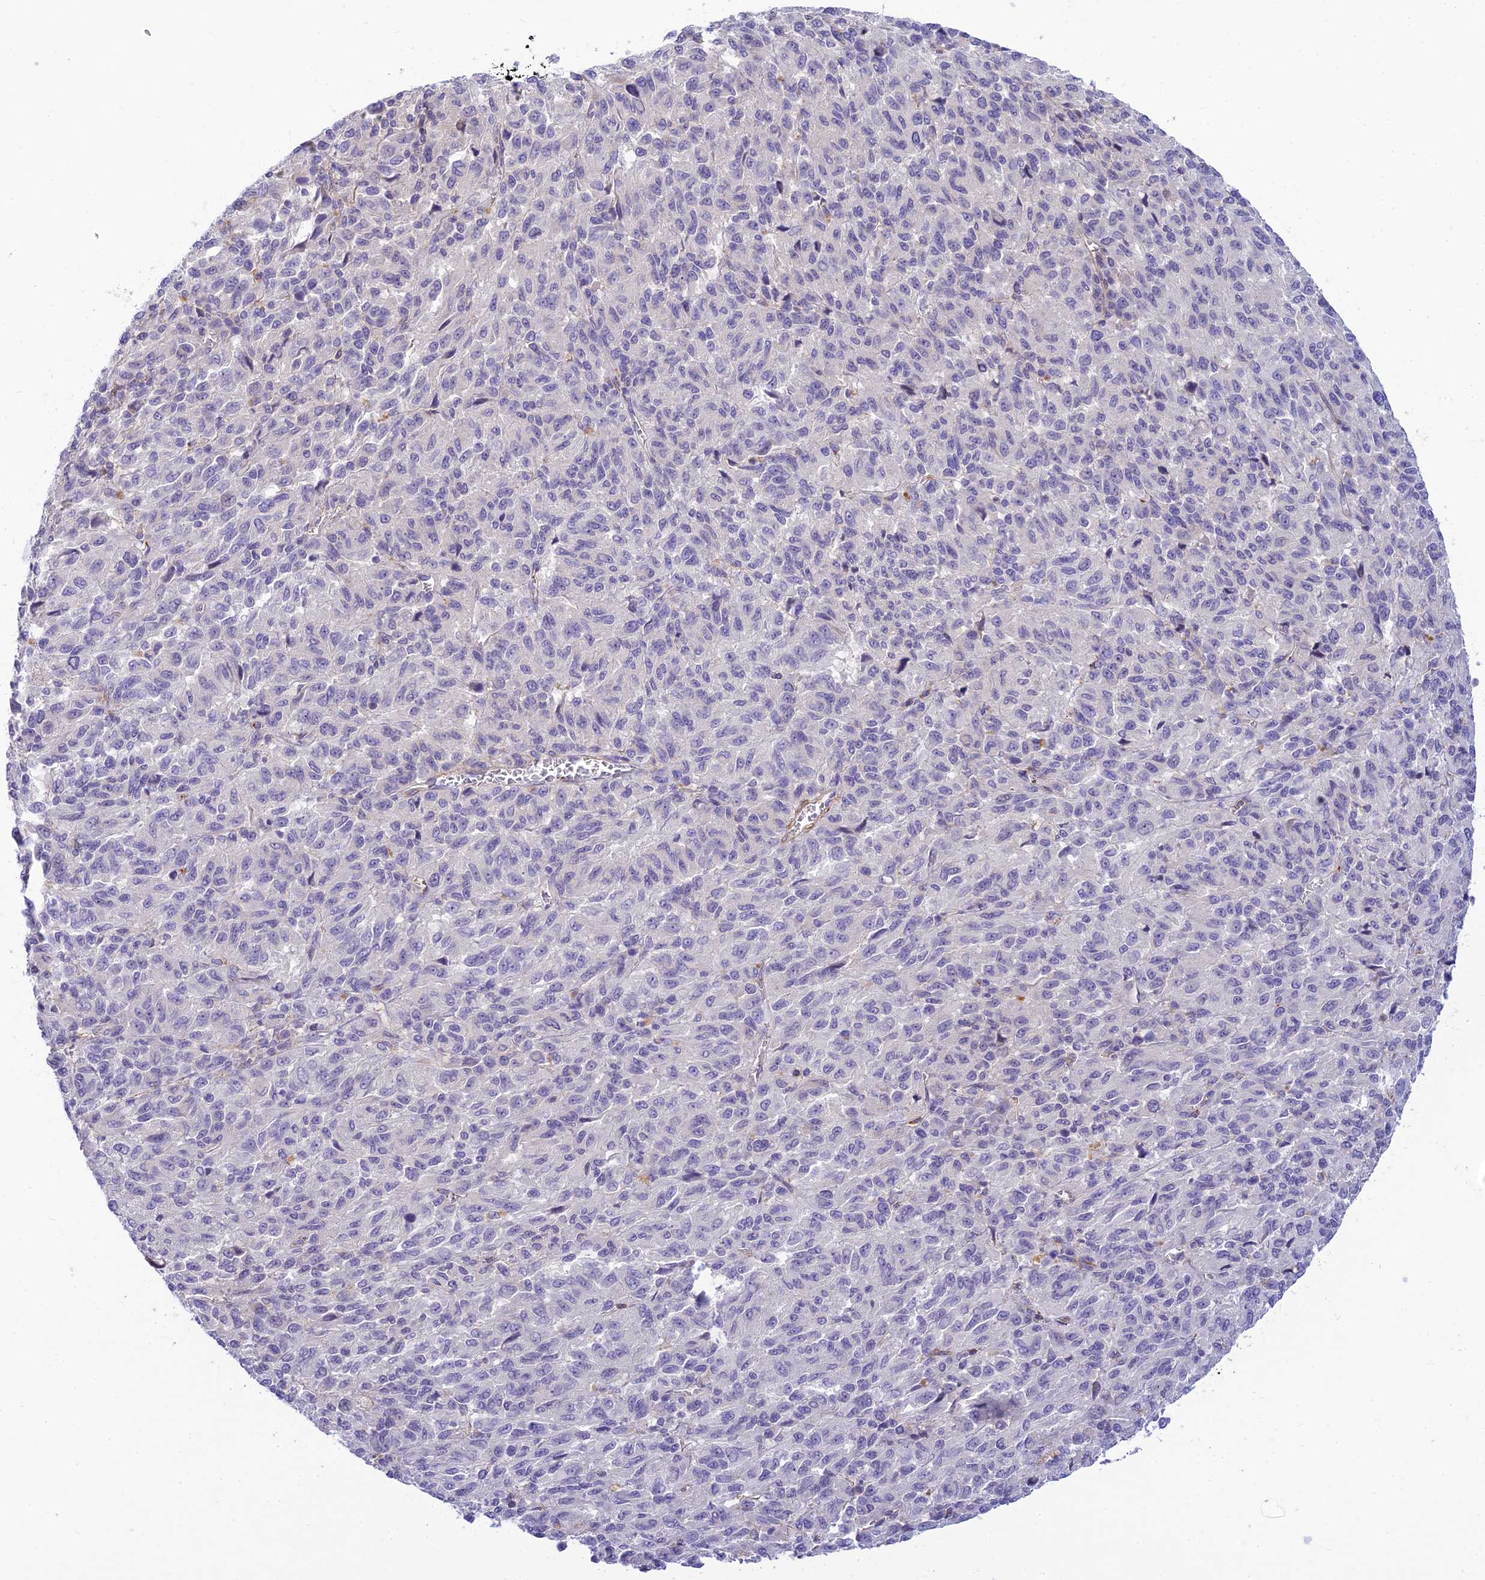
{"staining": {"intensity": "negative", "quantity": "none", "location": "none"}, "tissue": "melanoma", "cell_type": "Tumor cells", "image_type": "cancer", "snomed": [{"axis": "morphology", "description": "Malignant melanoma, Metastatic site"}, {"axis": "topography", "description": "Lung"}], "caption": "This is an IHC micrograph of malignant melanoma (metastatic site). There is no staining in tumor cells.", "gene": "FBXW4", "patient": {"sex": "male", "age": 64}}